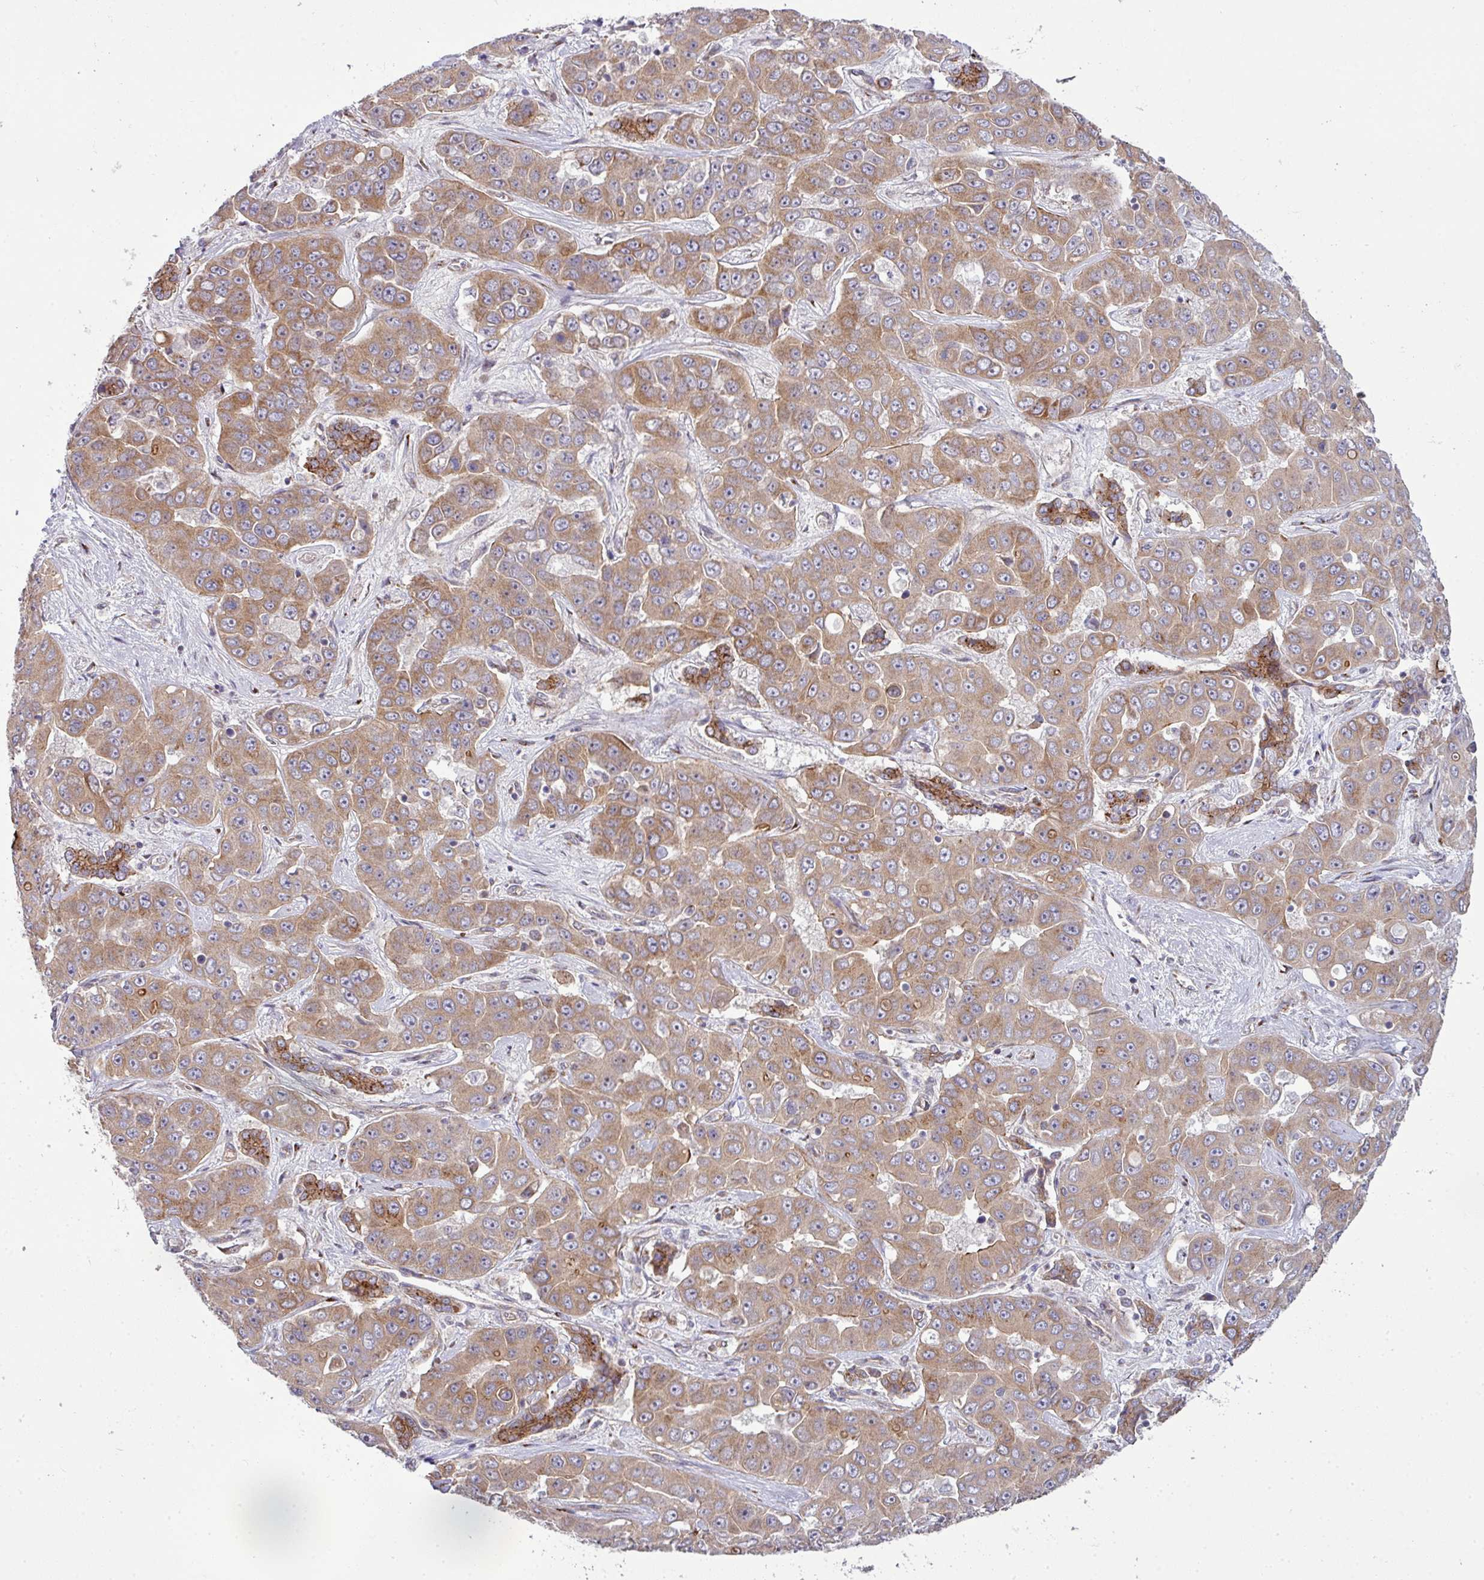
{"staining": {"intensity": "moderate", "quantity": ">75%", "location": "cytoplasmic/membranous"}, "tissue": "liver cancer", "cell_type": "Tumor cells", "image_type": "cancer", "snomed": [{"axis": "morphology", "description": "Cholangiocarcinoma"}, {"axis": "topography", "description": "Liver"}], "caption": "Liver cancer stained with a brown dye demonstrates moderate cytoplasmic/membranous positive staining in about >75% of tumor cells.", "gene": "TIMMDC1", "patient": {"sex": "female", "age": 52}}